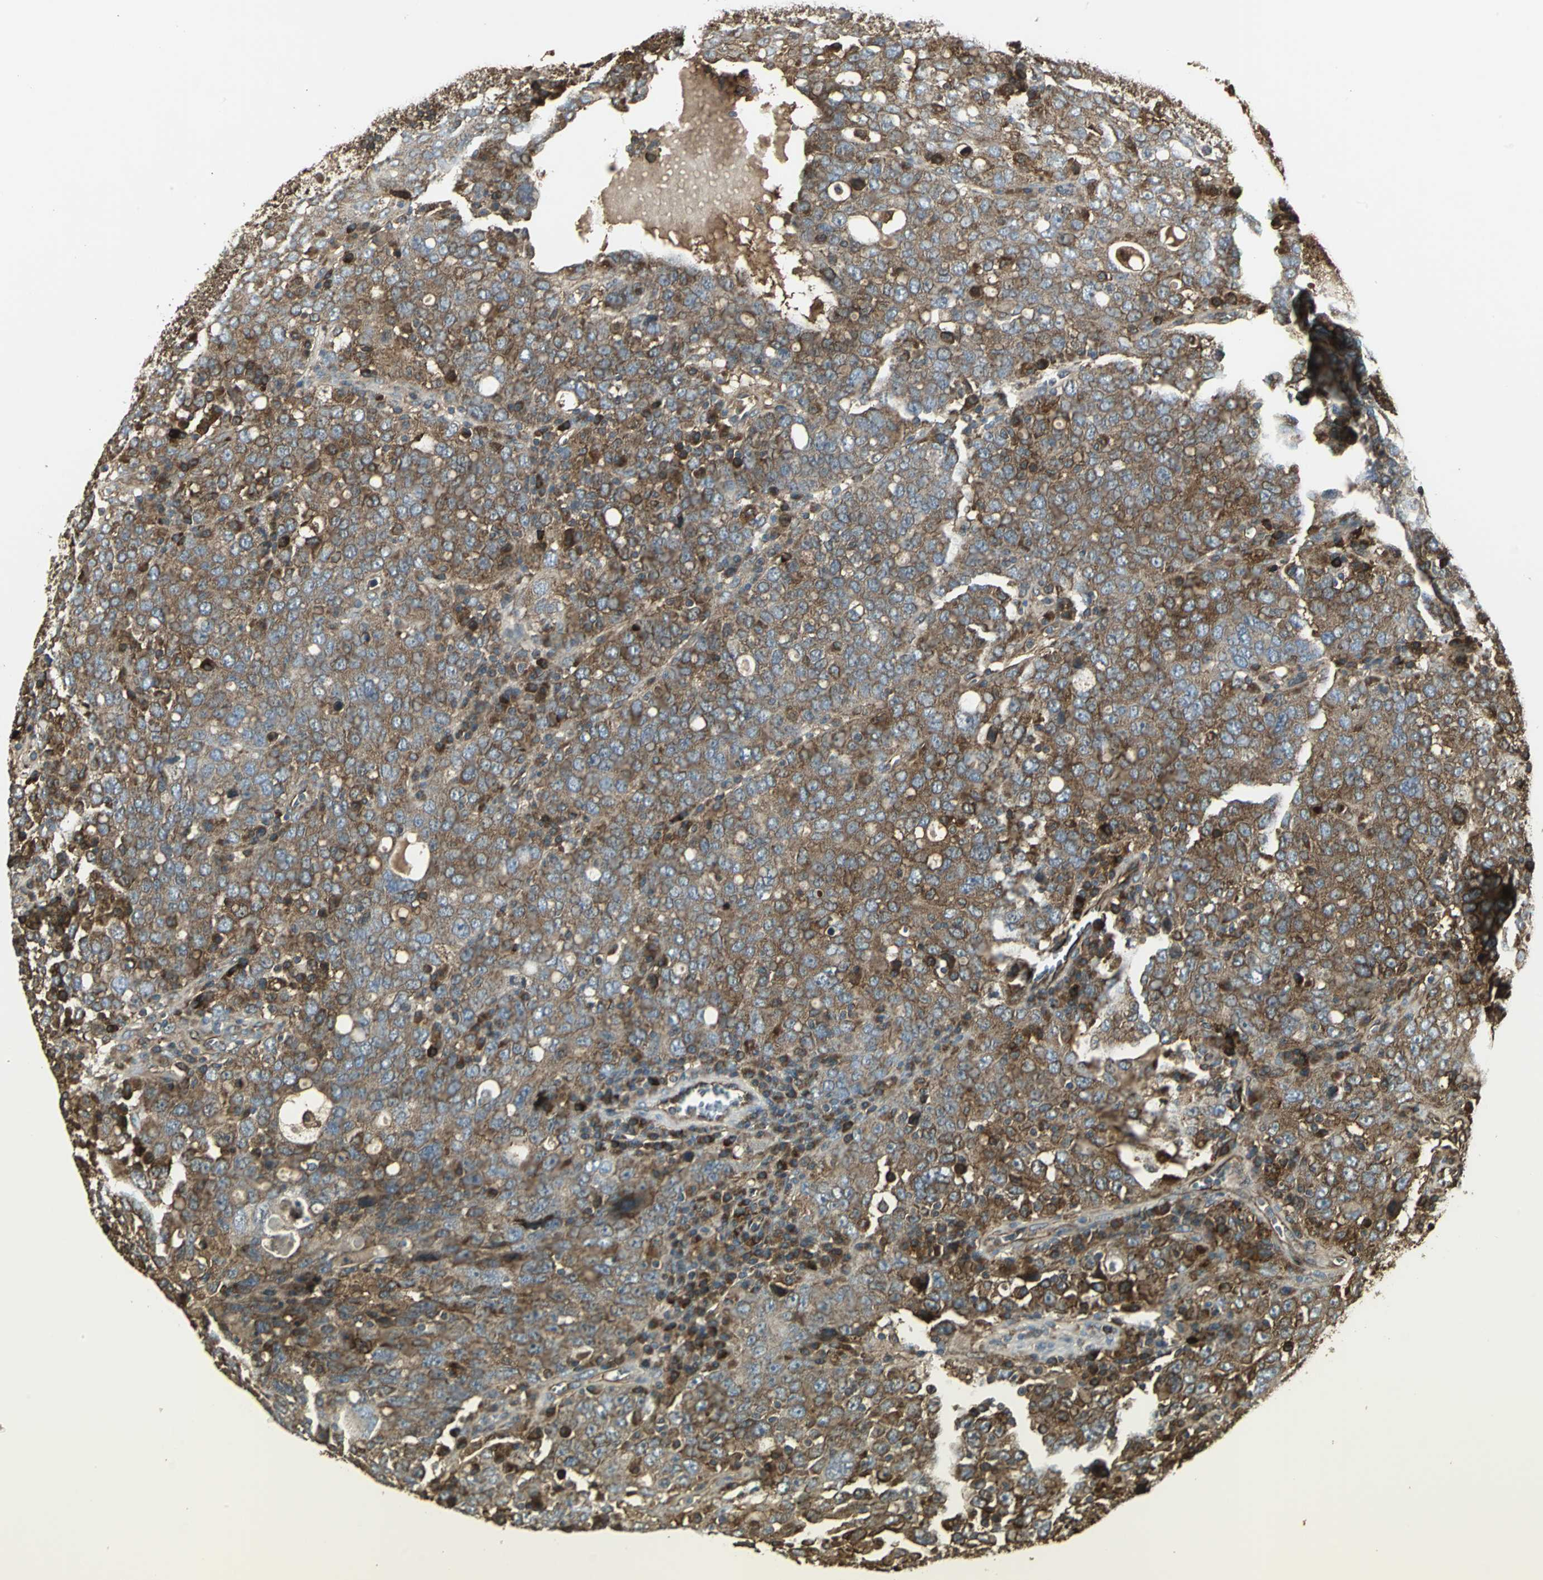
{"staining": {"intensity": "strong", "quantity": ">75%", "location": "cytoplasmic/membranous"}, "tissue": "ovarian cancer", "cell_type": "Tumor cells", "image_type": "cancer", "snomed": [{"axis": "morphology", "description": "Carcinoma, endometroid"}, {"axis": "topography", "description": "Ovary"}], "caption": "About >75% of tumor cells in human ovarian cancer reveal strong cytoplasmic/membranous protein expression as visualized by brown immunohistochemical staining.", "gene": "PRXL2B", "patient": {"sex": "female", "age": 62}}